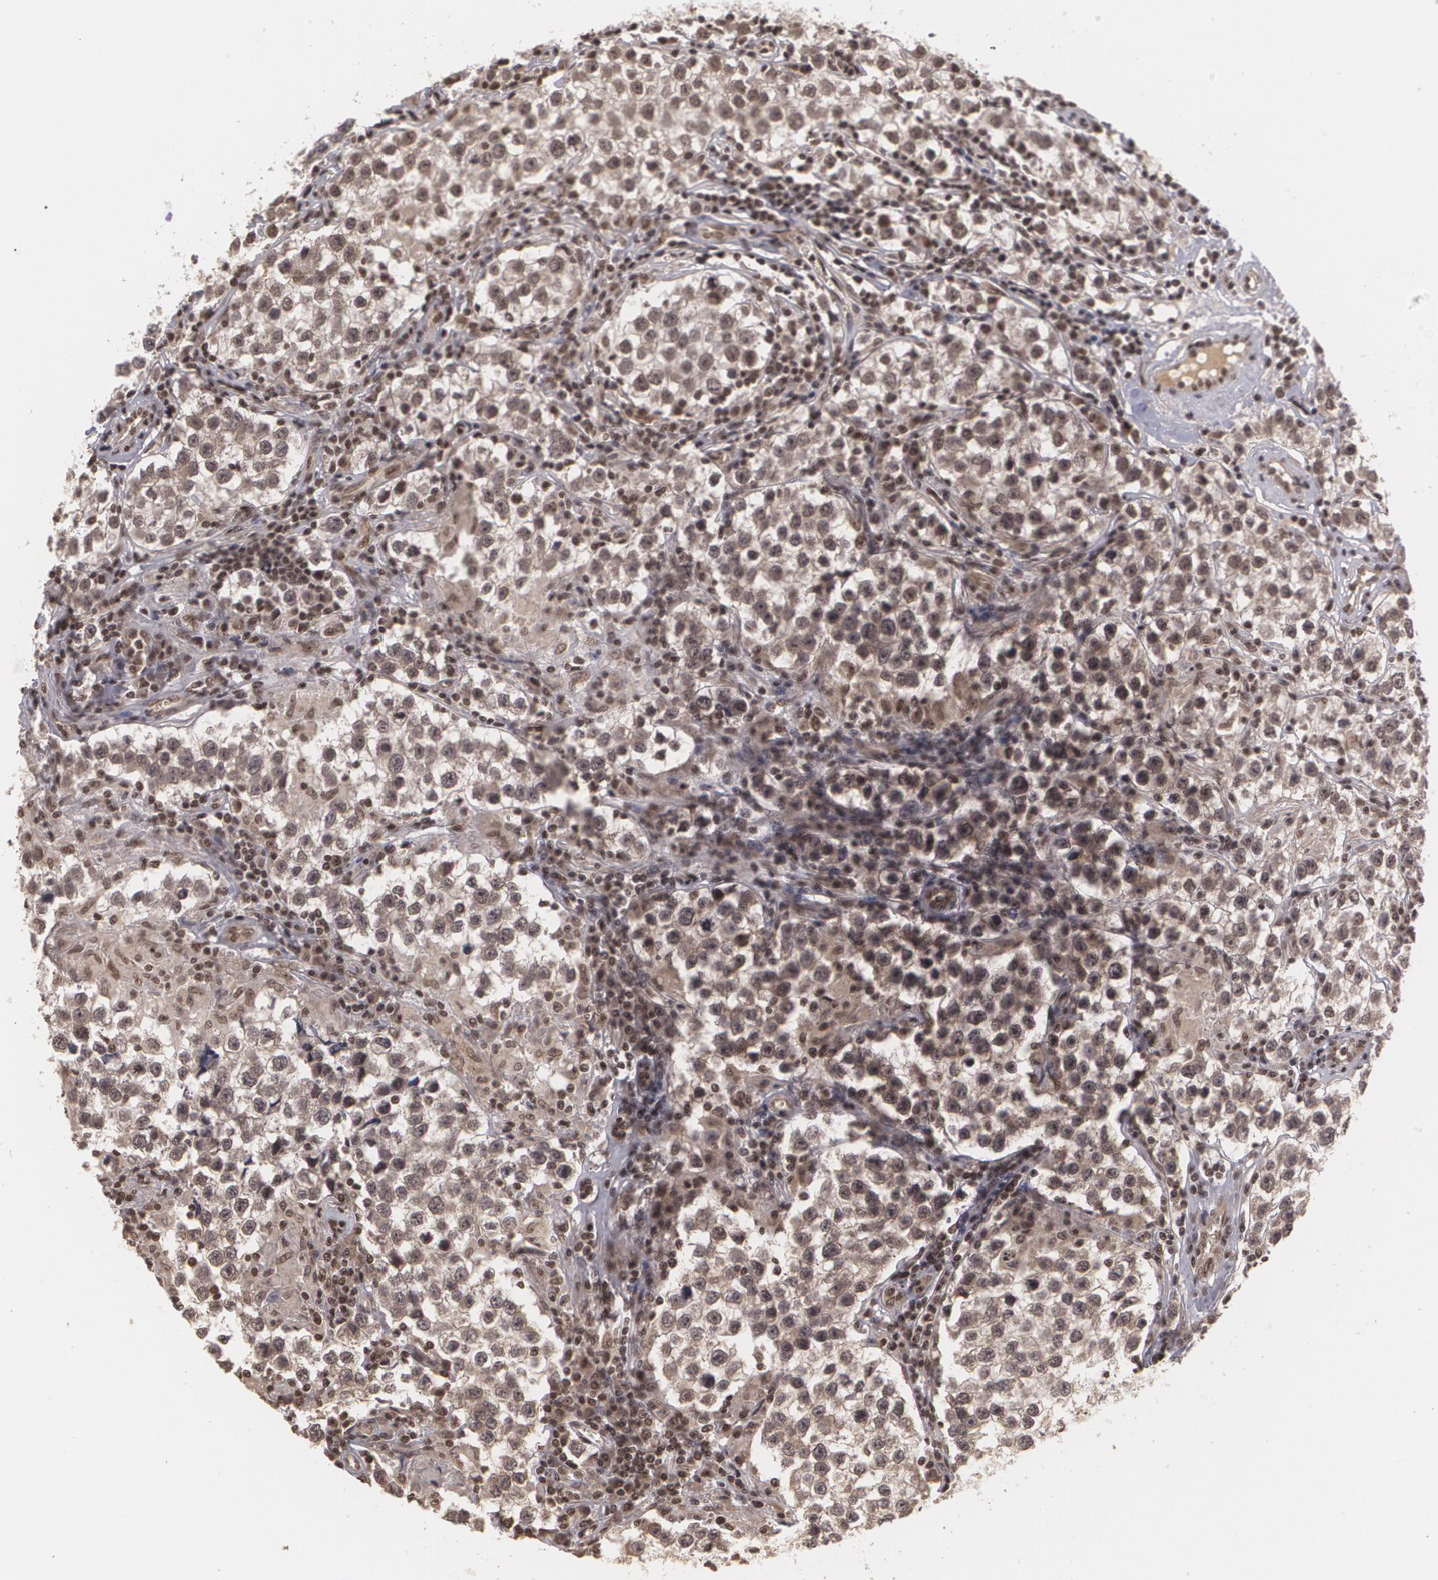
{"staining": {"intensity": "weak", "quantity": ">75%", "location": "nuclear"}, "tissue": "testis cancer", "cell_type": "Tumor cells", "image_type": "cancer", "snomed": [{"axis": "morphology", "description": "Seminoma, NOS"}, {"axis": "topography", "description": "Testis"}], "caption": "Immunohistochemistry (DAB (3,3'-diaminobenzidine)) staining of seminoma (testis) displays weak nuclear protein staining in approximately >75% of tumor cells.", "gene": "RXRB", "patient": {"sex": "male", "age": 36}}